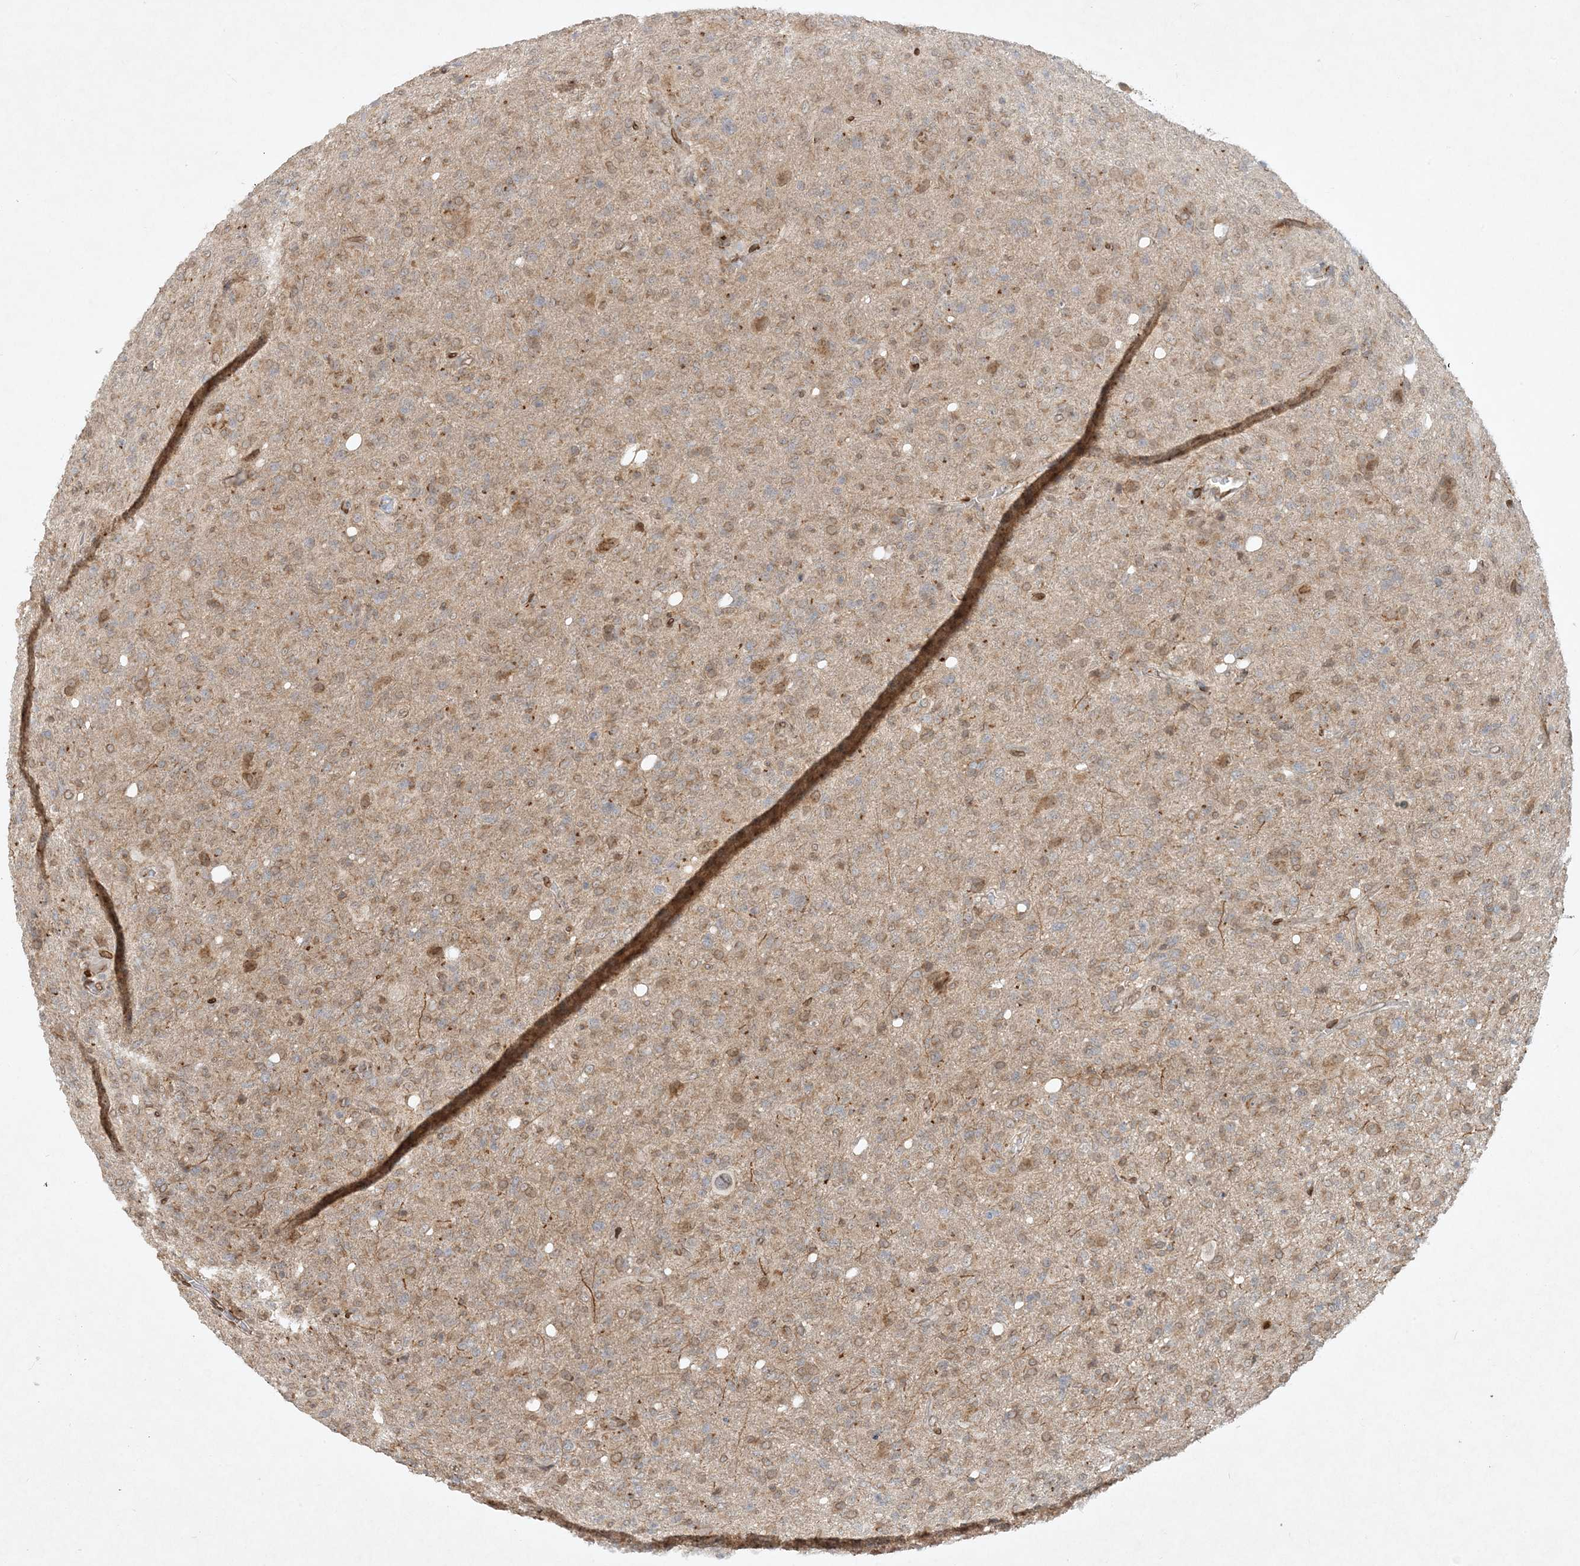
{"staining": {"intensity": "weak", "quantity": ">75%", "location": "cytoplasmic/membranous,nuclear"}, "tissue": "glioma", "cell_type": "Tumor cells", "image_type": "cancer", "snomed": [{"axis": "morphology", "description": "Glioma, malignant, High grade"}, {"axis": "topography", "description": "Brain"}], "caption": "Immunohistochemistry of glioma shows low levels of weak cytoplasmic/membranous and nuclear expression in approximately >75% of tumor cells. The staining was performed using DAB, with brown indicating positive protein expression. Nuclei are stained blue with hematoxylin.", "gene": "SLC35A2", "patient": {"sex": "female", "age": 57}}